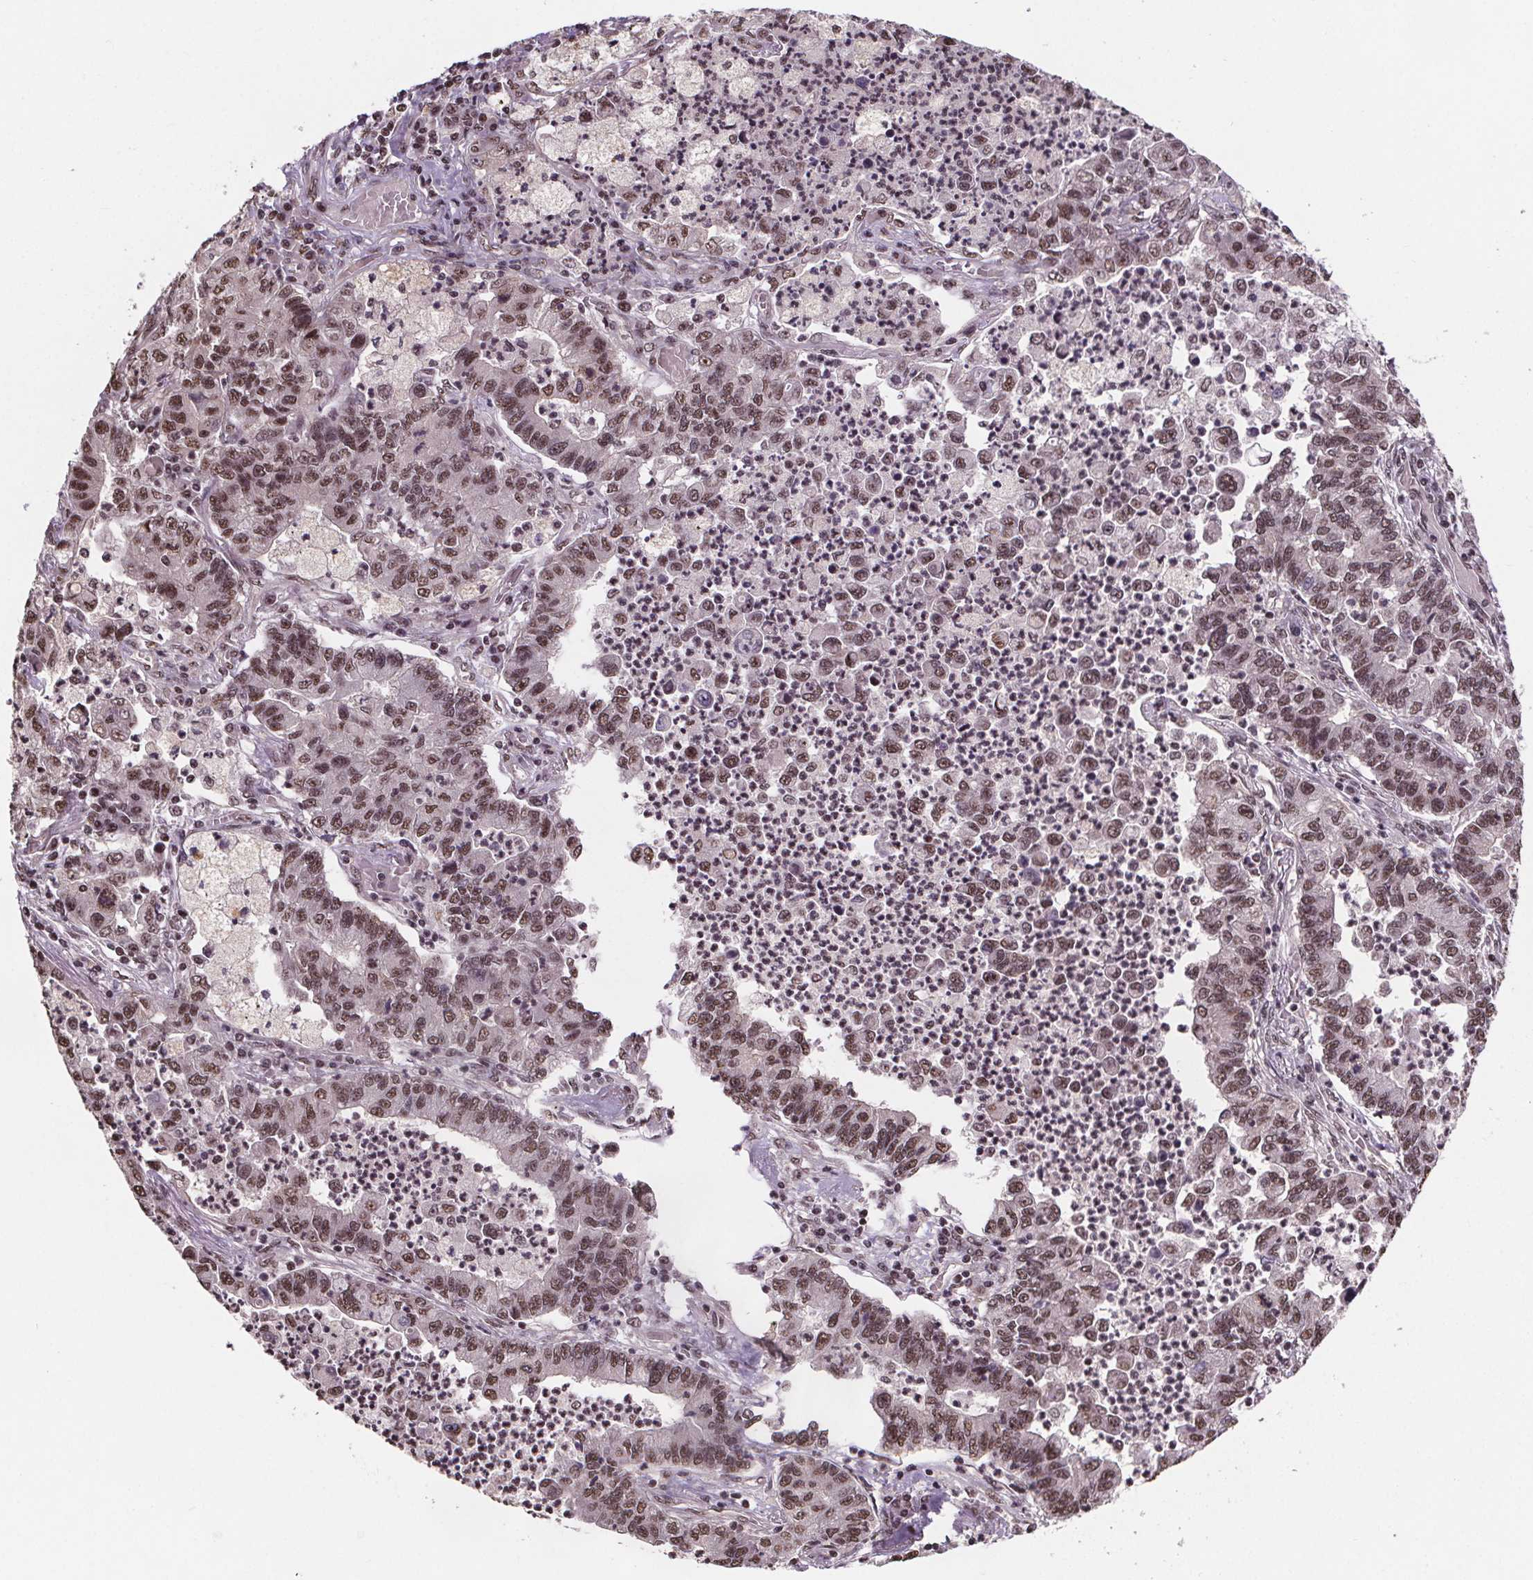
{"staining": {"intensity": "moderate", "quantity": ">75%", "location": "nuclear"}, "tissue": "lung cancer", "cell_type": "Tumor cells", "image_type": "cancer", "snomed": [{"axis": "morphology", "description": "Adenocarcinoma, NOS"}, {"axis": "topography", "description": "Lung"}], "caption": "DAB (3,3'-diaminobenzidine) immunohistochemical staining of human lung cancer shows moderate nuclear protein positivity in about >75% of tumor cells.", "gene": "JARID2", "patient": {"sex": "female", "age": 57}}